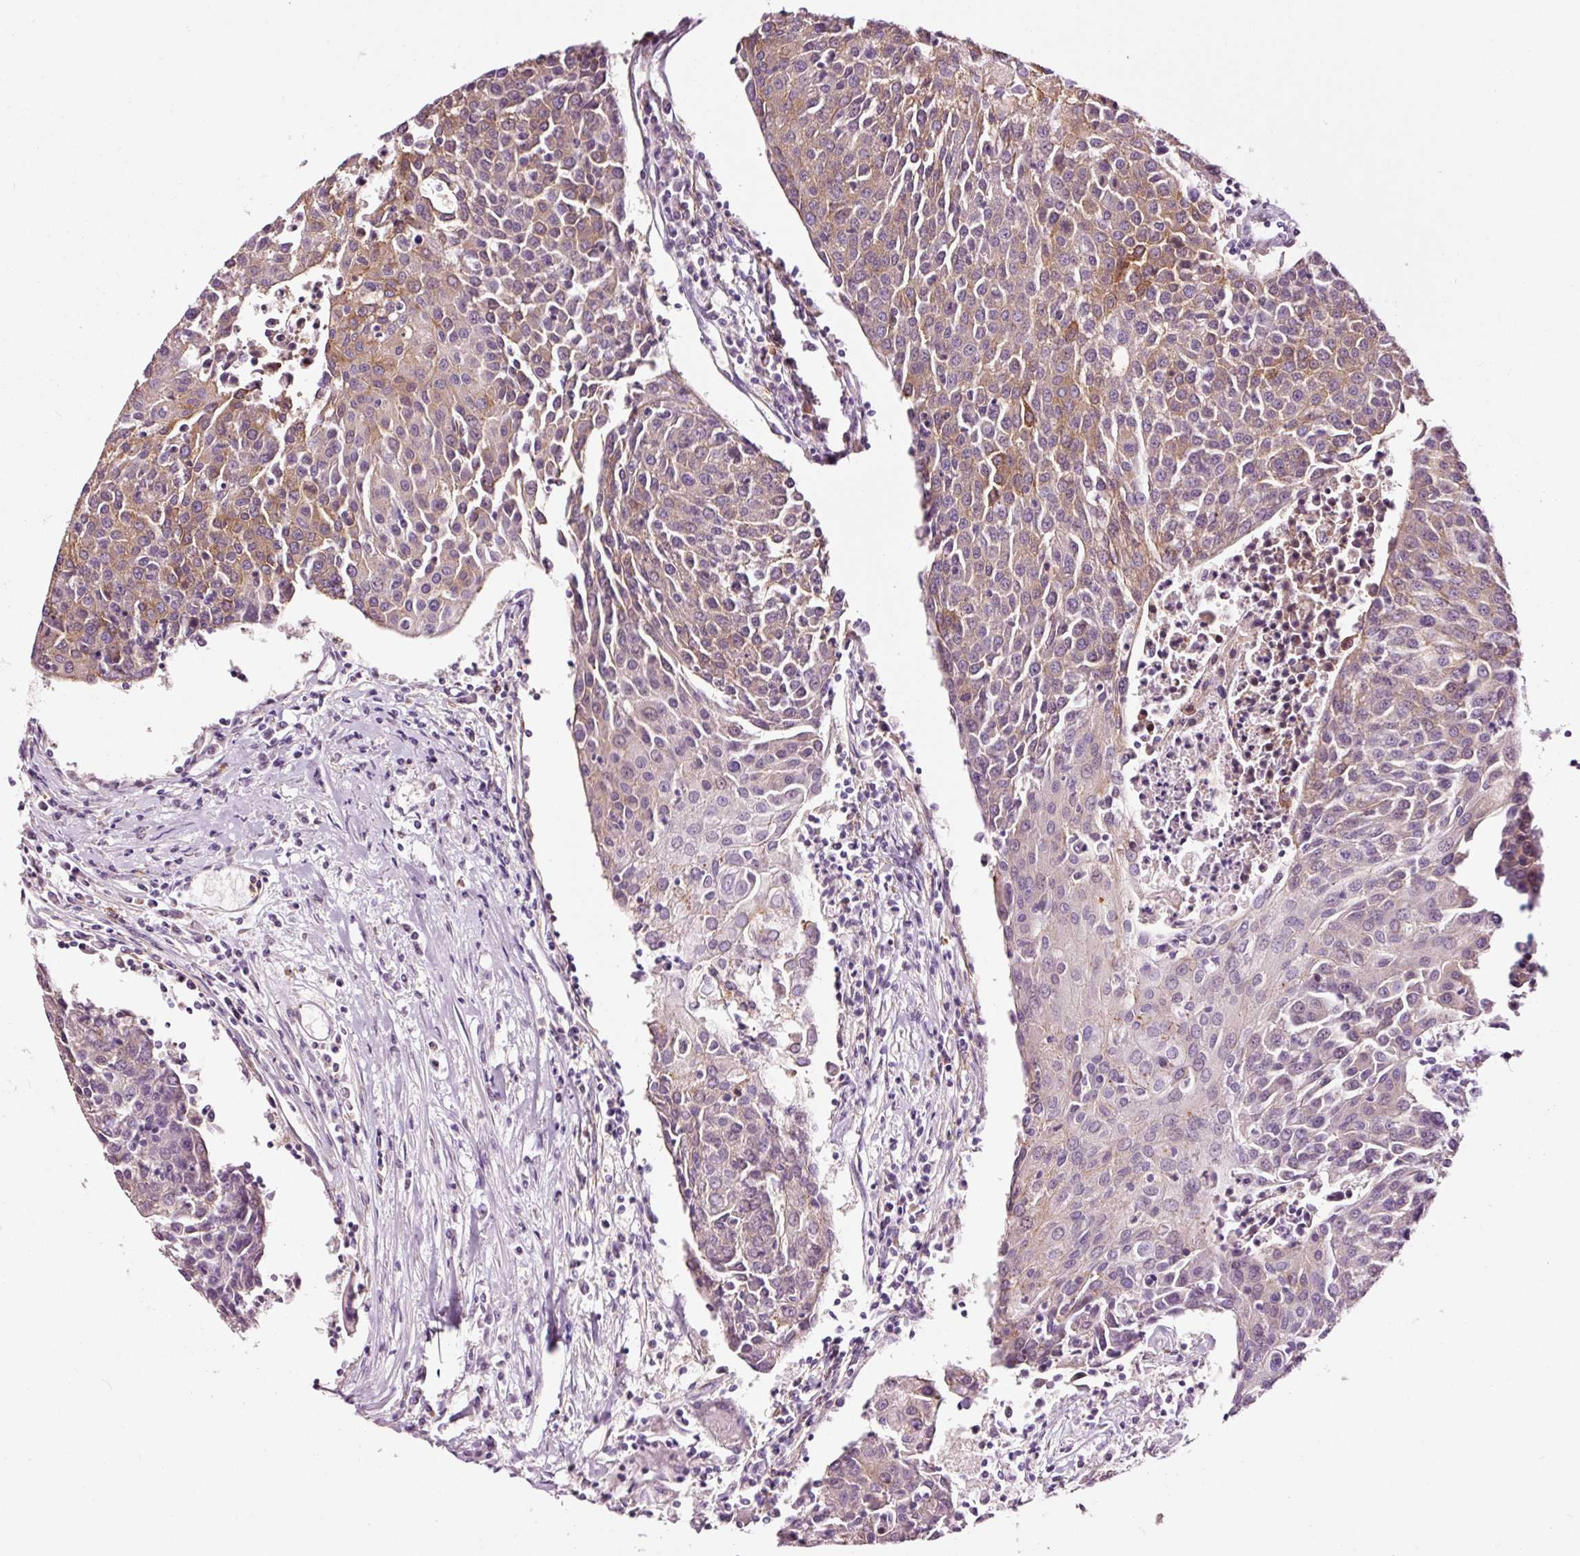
{"staining": {"intensity": "moderate", "quantity": "25%-75%", "location": "cytoplasmic/membranous"}, "tissue": "urothelial cancer", "cell_type": "Tumor cells", "image_type": "cancer", "snomed": [{"axis": "morphology", "description": "Urothelial carcinoma, High grade"}, {"axis": "topography", "description": "Urinary bladder"}], "caption": "High-grade urothelial carcinoma was stained to show a protein in brown. There is medium levels of moderate cytoplasmic/membranous positivity in about 25%-75% of tumor cells.", "gene": "ADD3", "patient": {"sex": "female", "age": 85}}